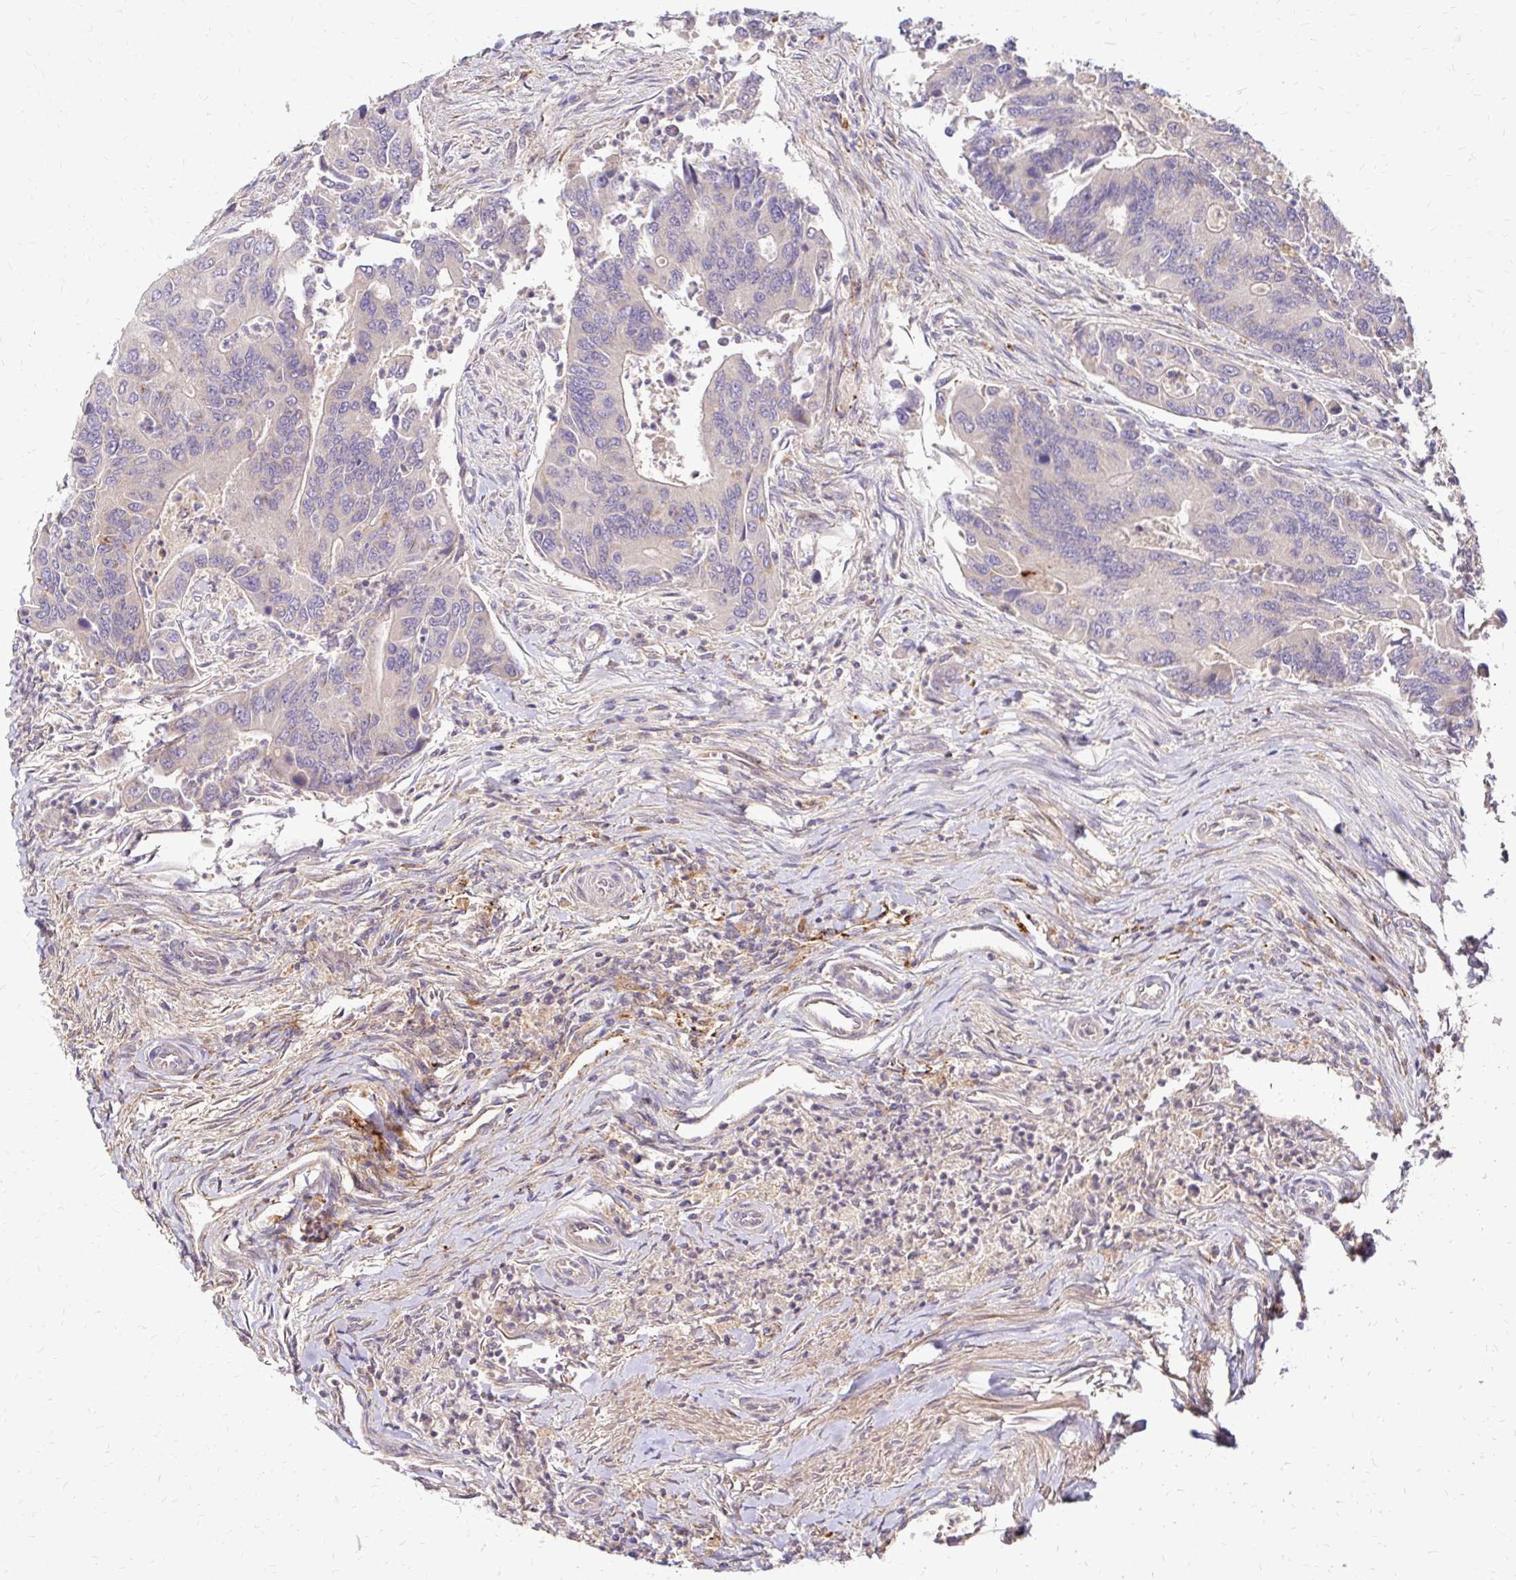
{"staining": {"intensity": "negative", "quantity": "none", "location": "none"}, "tissue": "colorectal cancer", "cell_type": "Tumor cells", "image_type": "cancer", "snomed": [{"axis": "morphology", "description": "Adenocarcinoma, NOS"}, {"axis": "topography", "description": "Colon"}], "caption": "Colorectal cancer (adenocarcinoma) was stained to show a protein in brown. There is no significant expression in tumor cells.", "gene": "IDUA", "patient": {"sex": "female", "age": 67}}